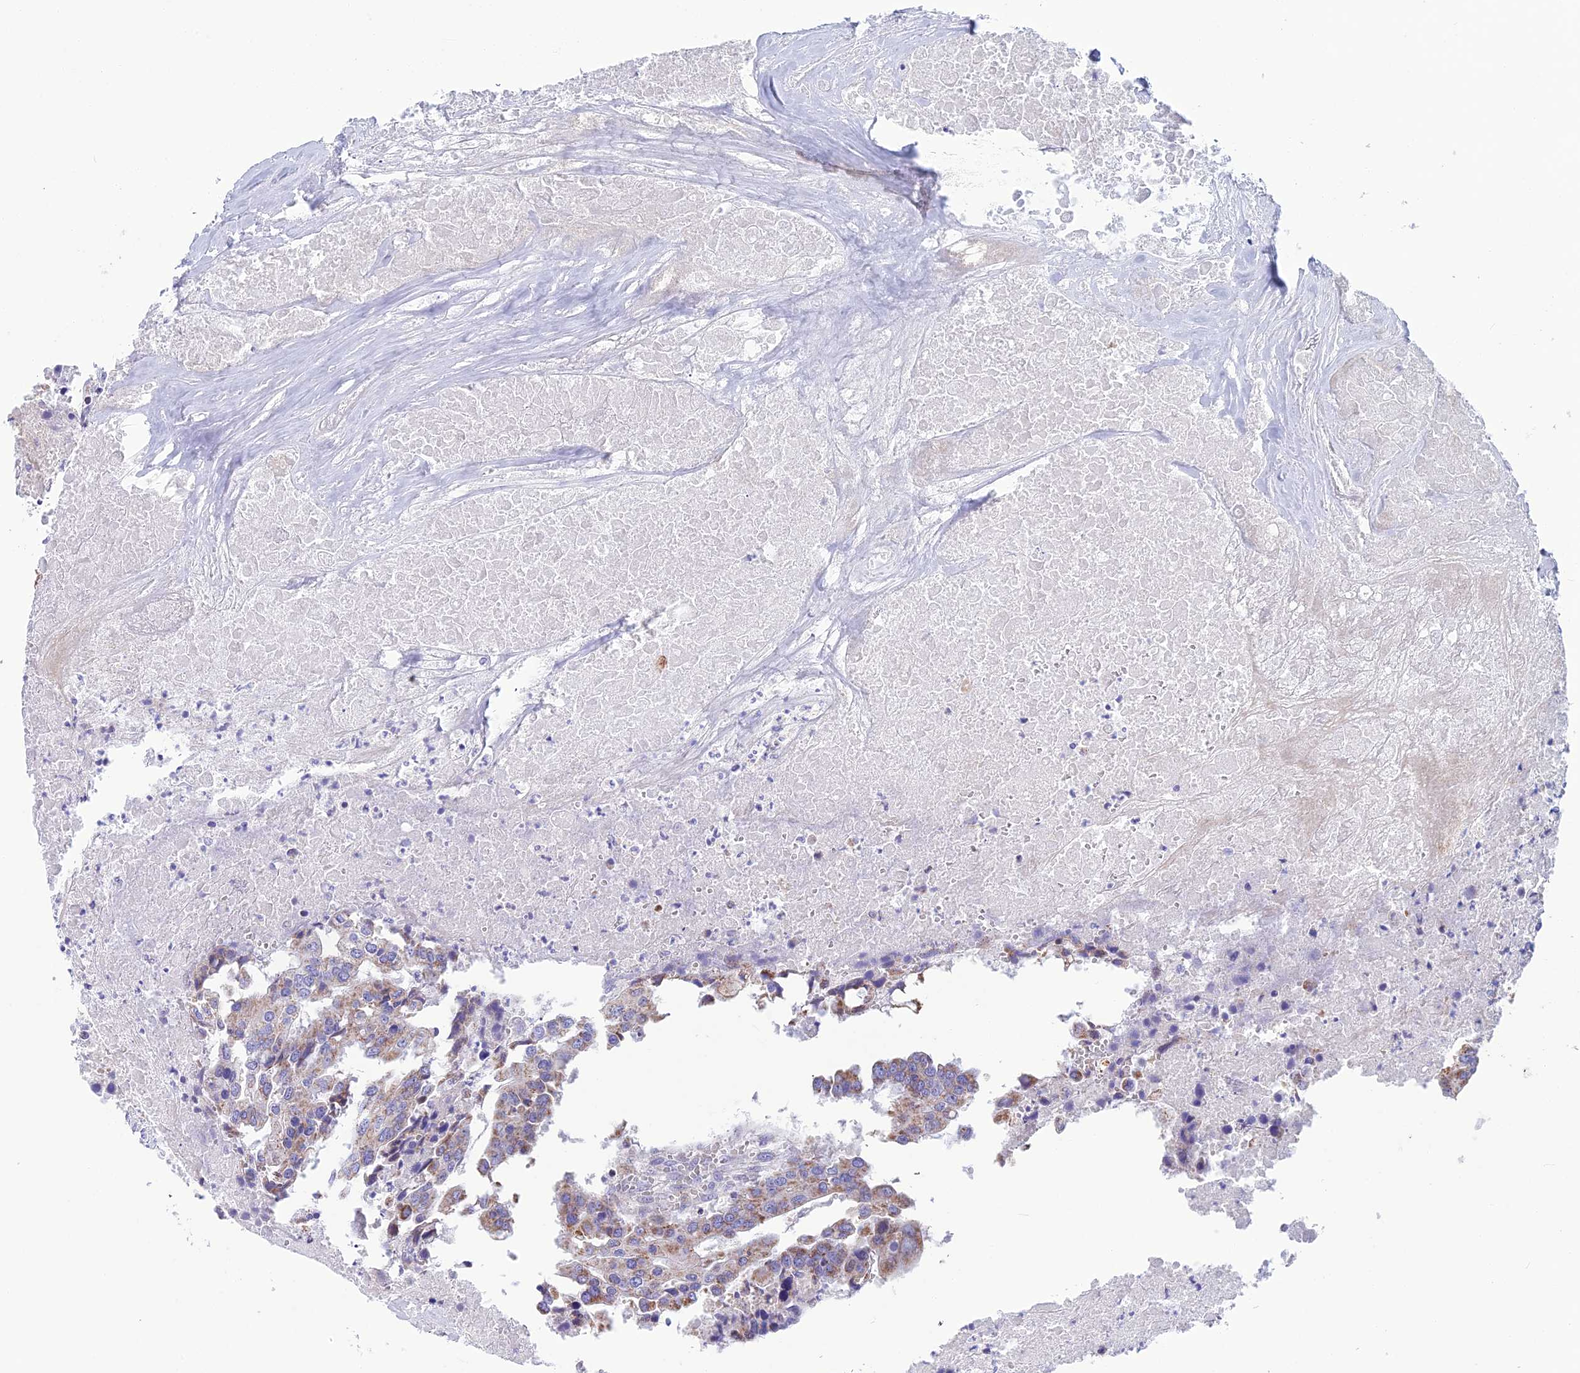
{"staining": {"intensity": "moderate", "quantity": "25%-75%", "location": "cytoplasmic/membranous"}, "tissue": "colorectal cancer", "cell_type": "Tumor cells", "image_type": "cancer", "snomed": [{"axis": "morphology", "description": "Adenocarcinoma, NOS"}, {"axis": "topography", "description": "Colon"}], "caption": "Human colorectal cancer (adenocarcinoma) stained with a protein marker reveals moderate staining in tumor cells.", "gene": "CS", "patient": {"sex": "male", "age": 77}}